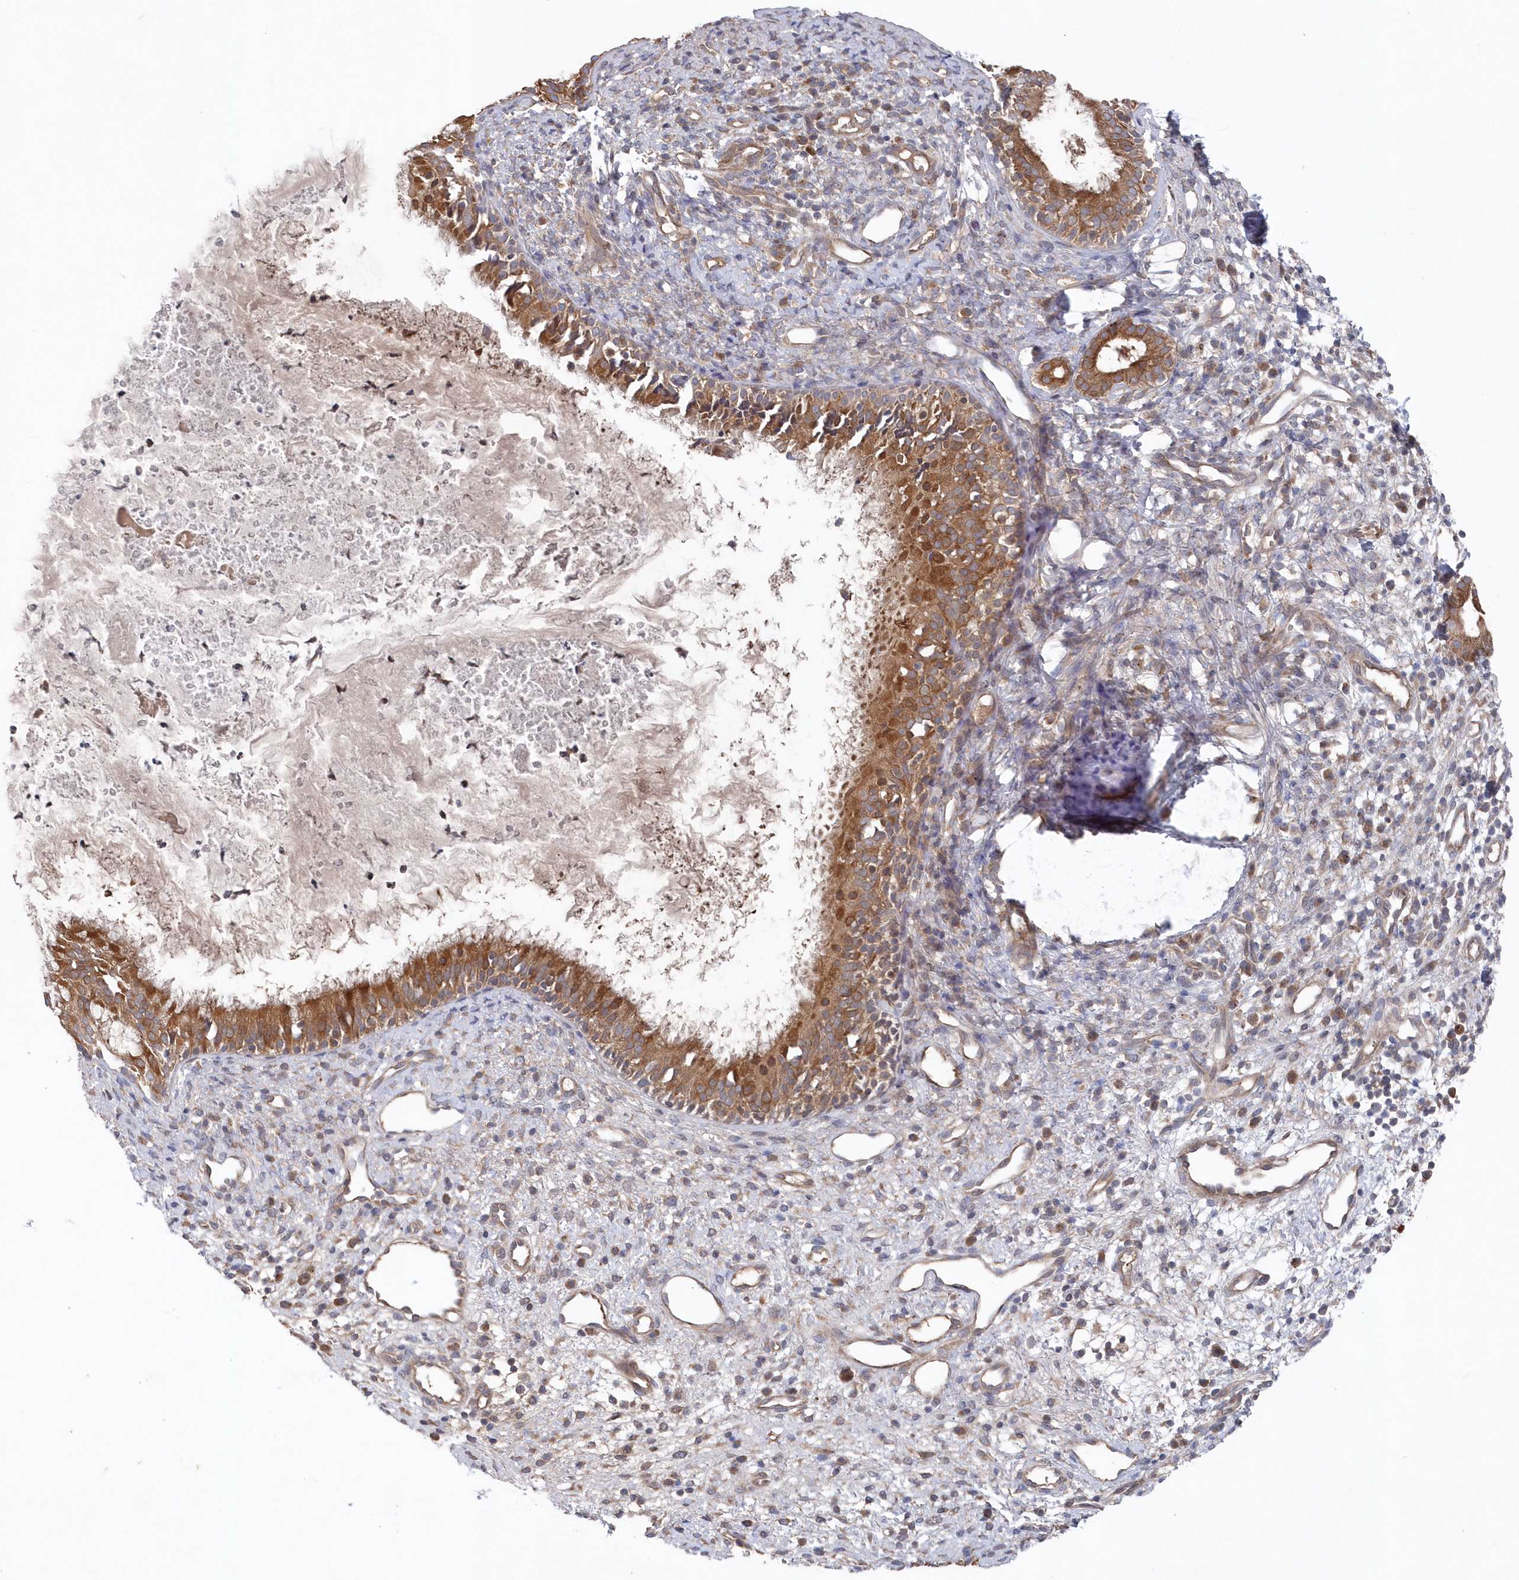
{"staining": {"intensity": "moderate", "quantity": ">75%", "location": "cytoplasmic/membranous"}, "tissue": "nasopharynx", "cell_type": "Respiratory epithelial cells", "image_type": "normal", "snomed": [{"axis": "morphology", "description": "Normal tissue, NOS"}, {"axis": "topography", "description": "Nasopharynx"}], "caption": "DAB immunohistochemical staining of benign nasopharynx shows moderate cytoplasmic/membranous protein expression in approximately >75% of respiratory epithelial cells.", "gene": "ASNSD1", "patient": {"sex": "male", "age": 22}}